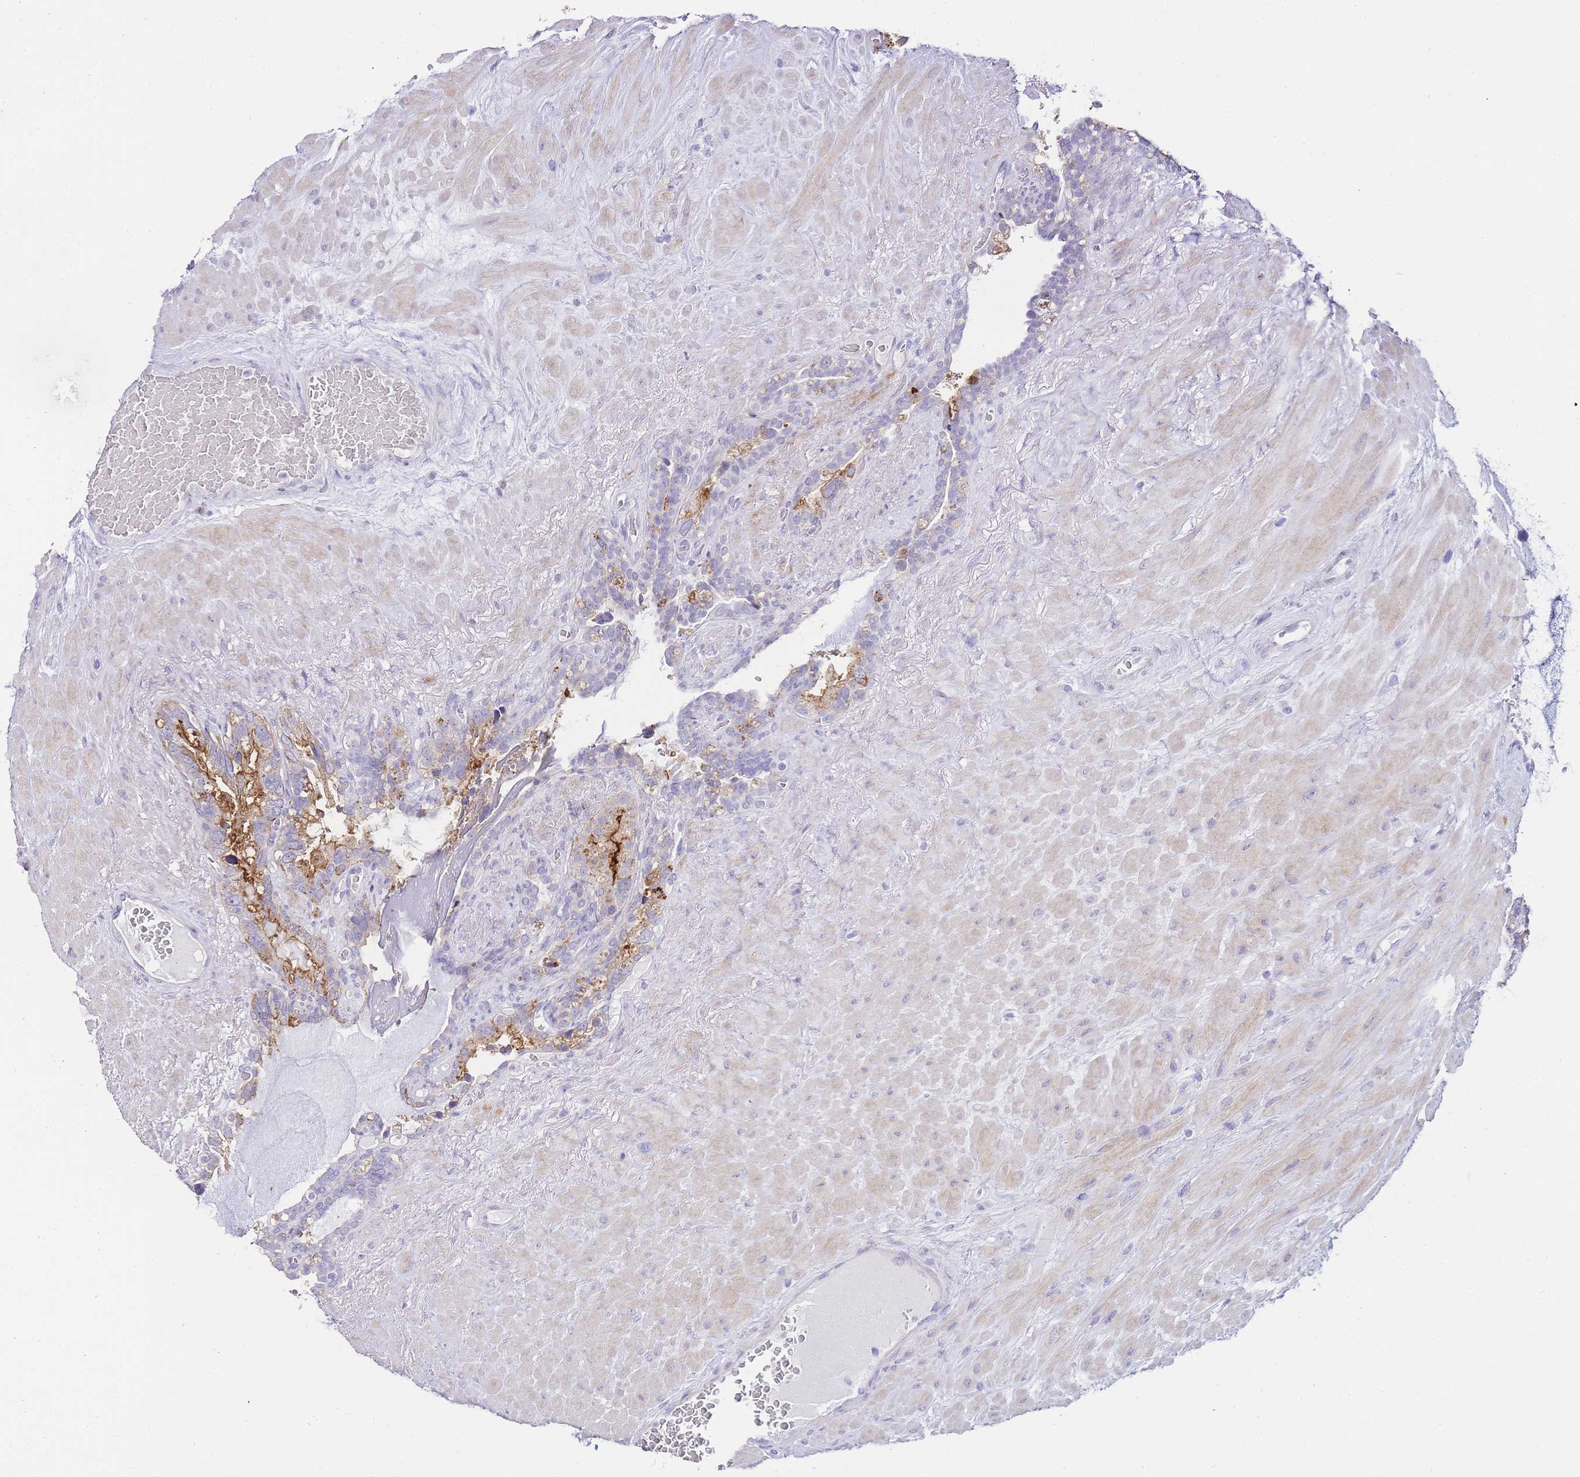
{"staining": {"intensity": "strong", "quantity": "25%-75%", "location": "cytoplasmic/membranous"}, "tissue": "seminal vesicle", "cell_type": "Glandular cells", "image_type": "normal", "snomed": [{"axis": "morphology", "description": "Normal tissue, NOS"}, {"axis": "topography", "description": "Seminal veicle"}], "caption": "Seminal vesicle was stained to show a protein in brown. There is high levels of strong cytoplasmic/membranous staining in about 25%-75% of glandular cells. (Stains: DAB in brown, nuclei in blue, Microscopy: brightfield microscopy at high magnification).", "gene": "DPP4", "patient": {"sex": "male", "age": 80}}